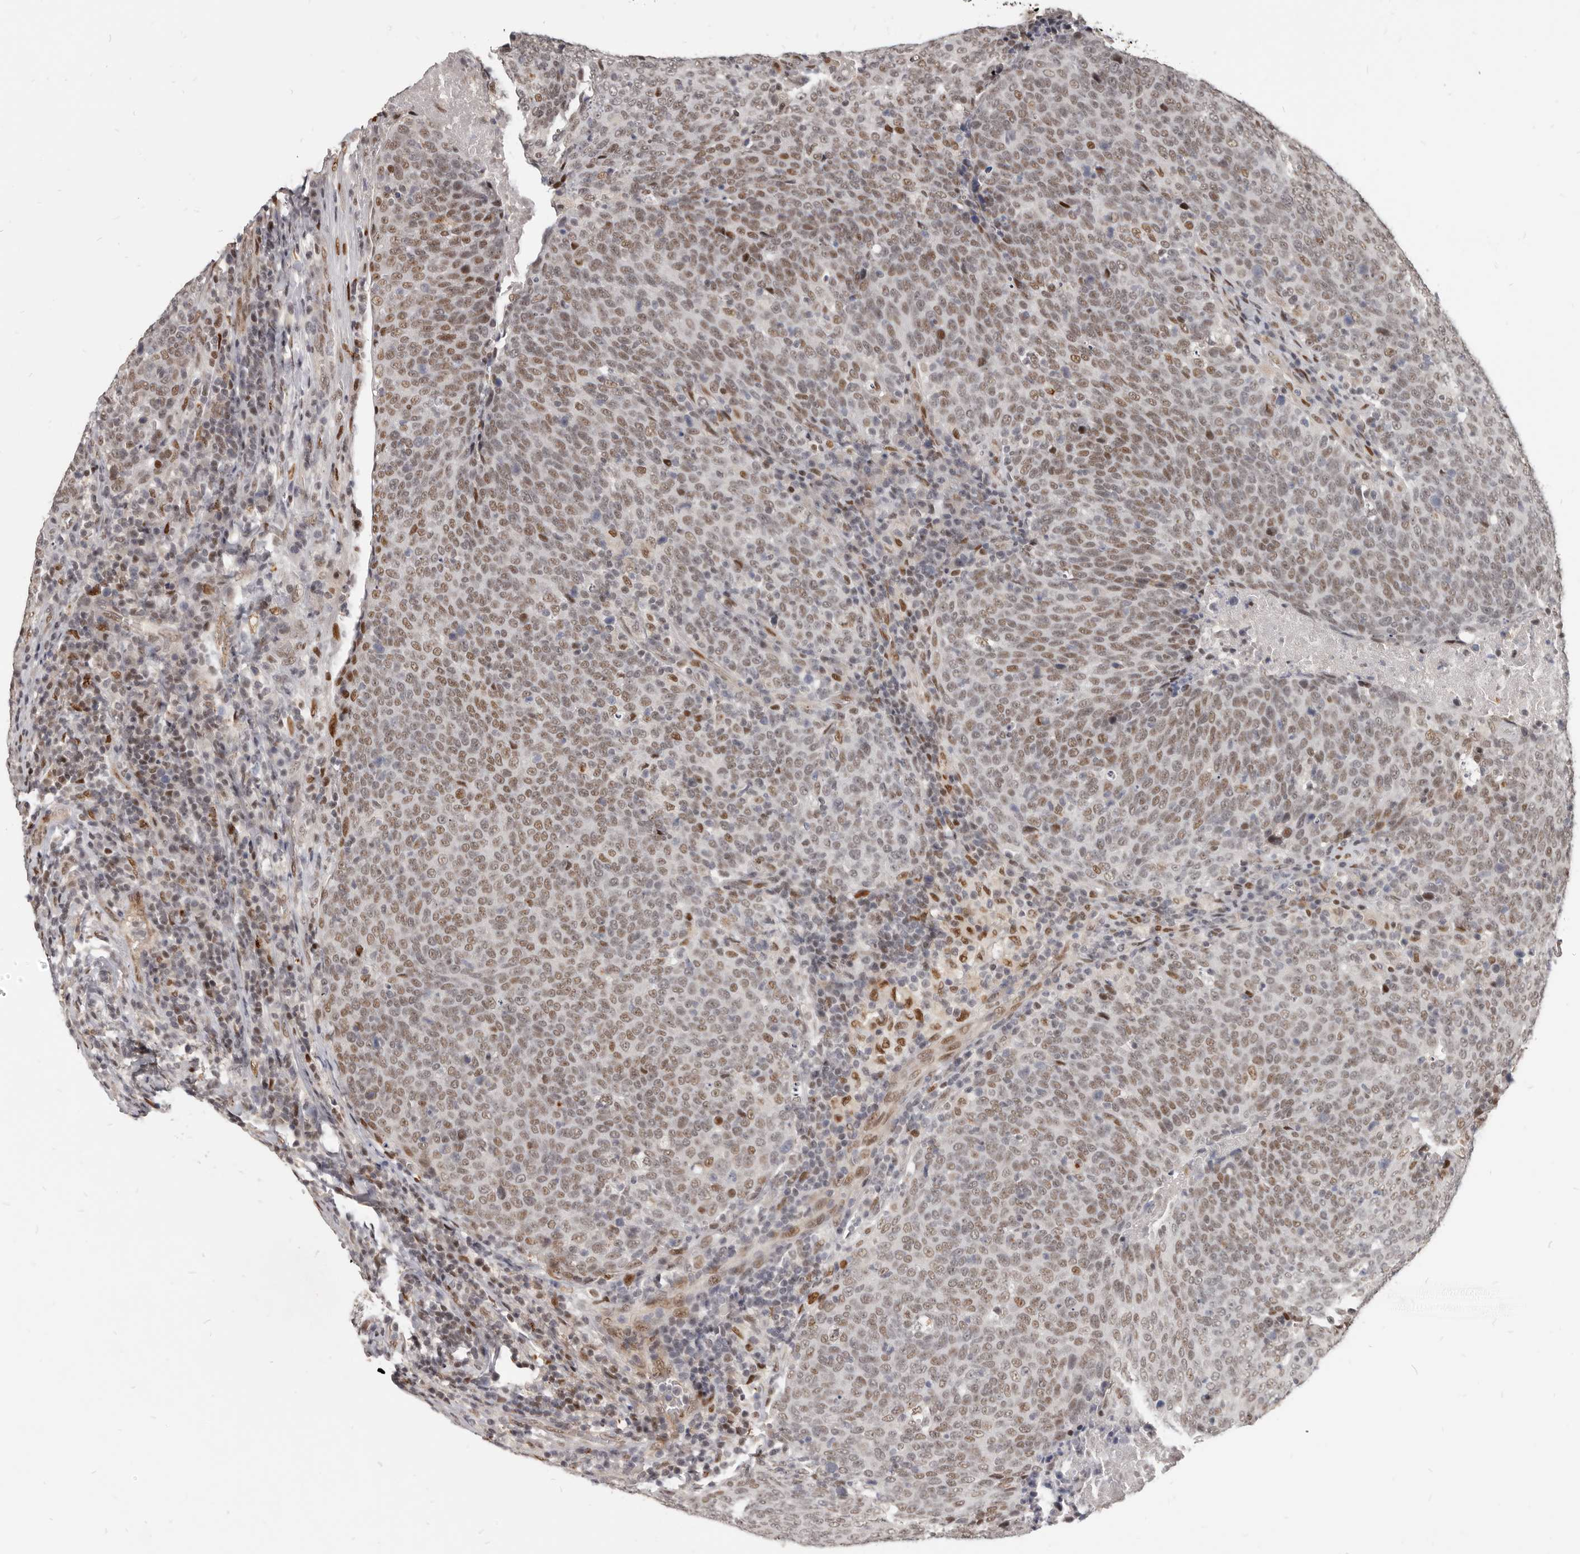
{"staining": {"intensity": "moderate", "quantity": ">75%", "location": "nuclear"}, "tissue": "head and neck cancer", "cell_type": "Tumor cells", "image_type": "cancer", "snomed": [{"axis": "morphology", "description": "Squamous cell carcinoma, NOS"}, {"axis": "morphology", "description": "Squamous cell carcinoma, metastatic, NOS"}, {"axis": "topography", "description": "Lymph node"}, {"axis": "topography", "description": "Head-Neck"}], "caption": "A photomicrograph showing moderate nuclear positivity in about >75% of tumor cells in head and neck cancer, as visualized by brown immunohistochemical staining.", "gene": "ATF5", "patient": {"sex": "male", "age": 62}}